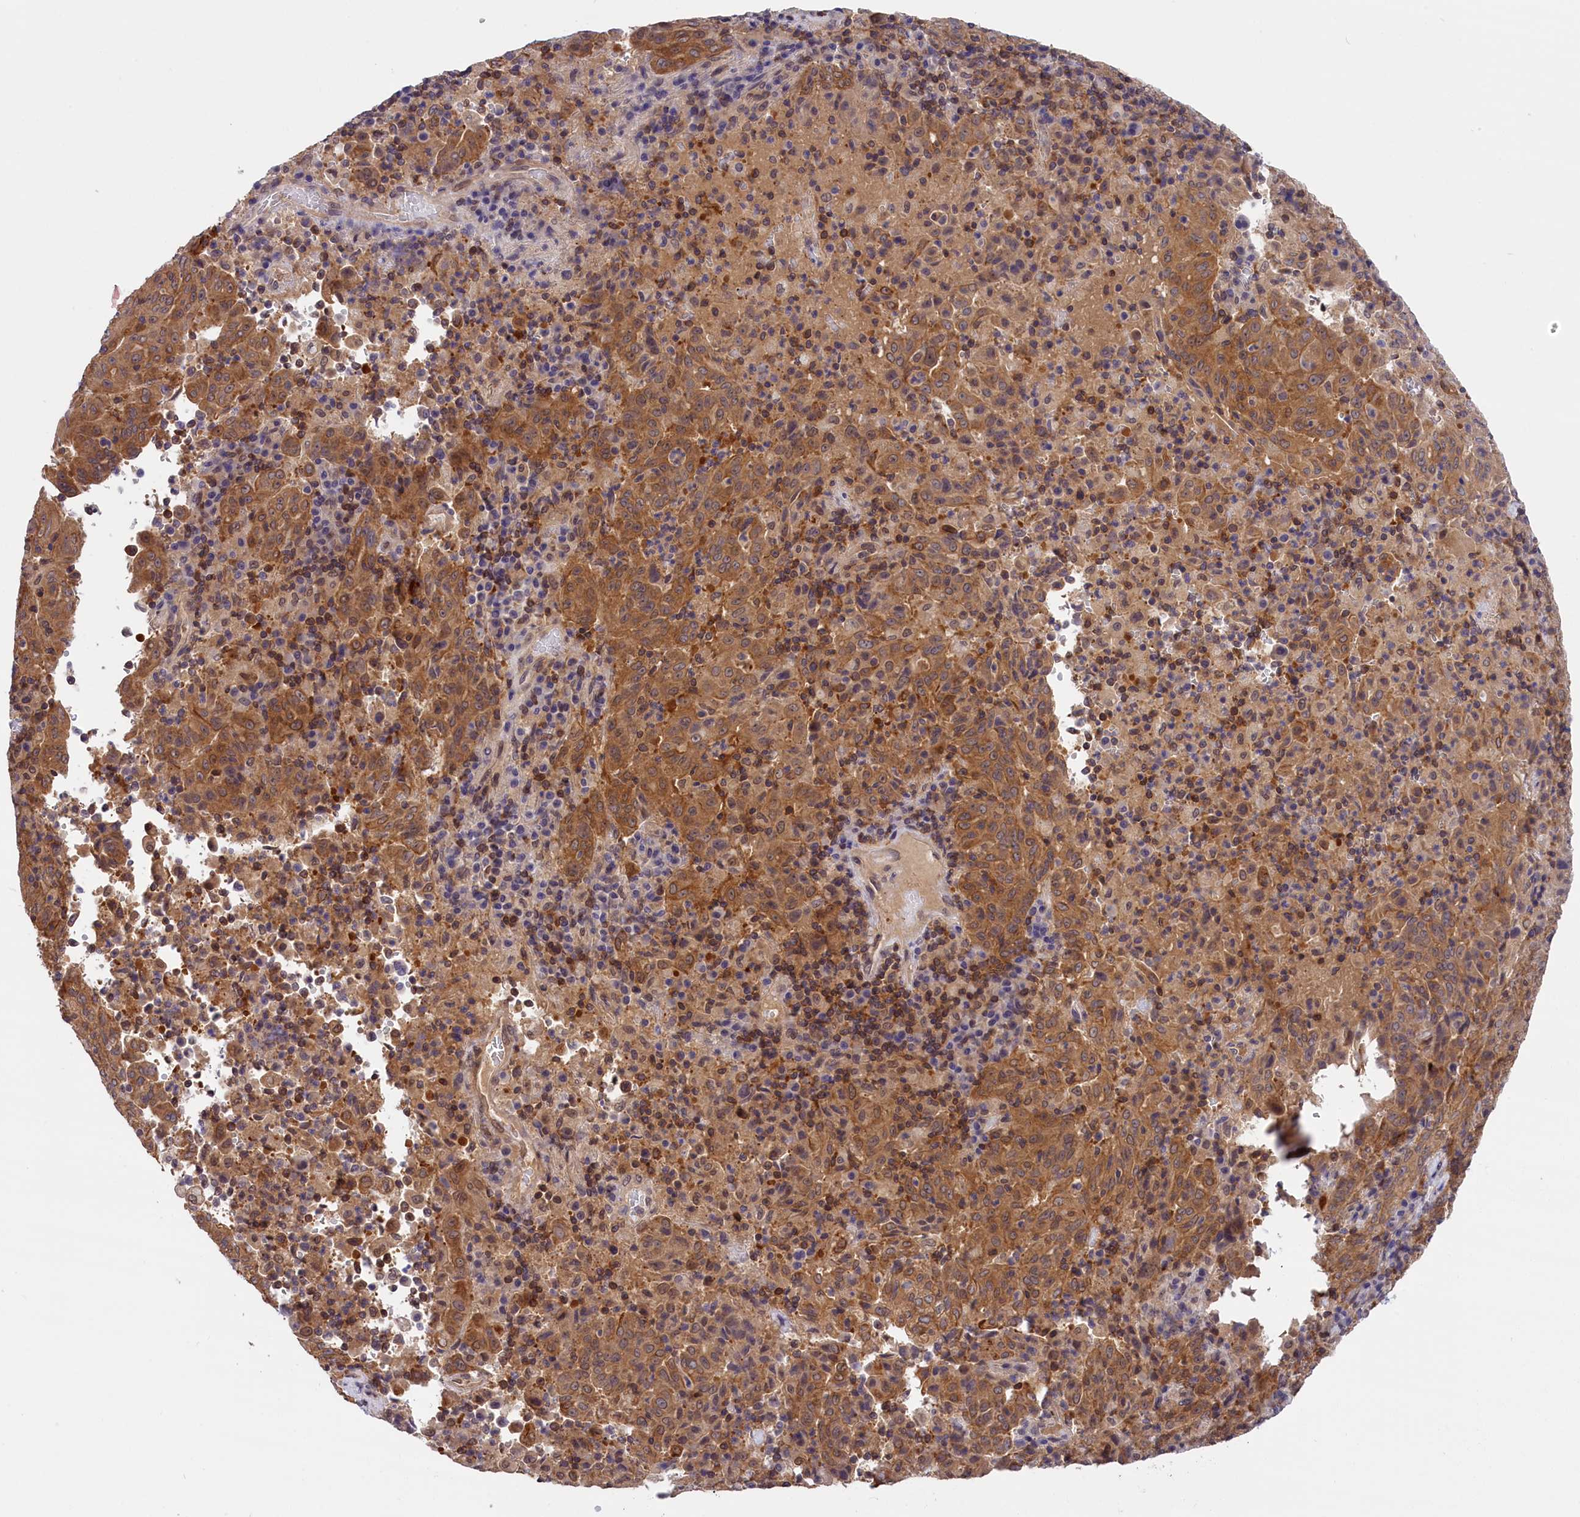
{"staining": {"intensity": "moderate", "quantity": ">75%", "location": "cytoplasmic/membranous"}, "tissue": "pancreatic cancer", "cell_type": "Tumor cells", "image_type": "cancer", "snomed": [{"axis": "morphology", "description": "Adenocarcinoma, NOS"}, {"axis": "topography", "description": "Pancreas"}], "caption": "A brown stain shows moderate cytoplasmic/membranous staining of a protein in pancreatic cancer (adenocarcinoma) tumor cells.", "gene": "TBCB", "patient": {"sex": "male", "age": 63}}